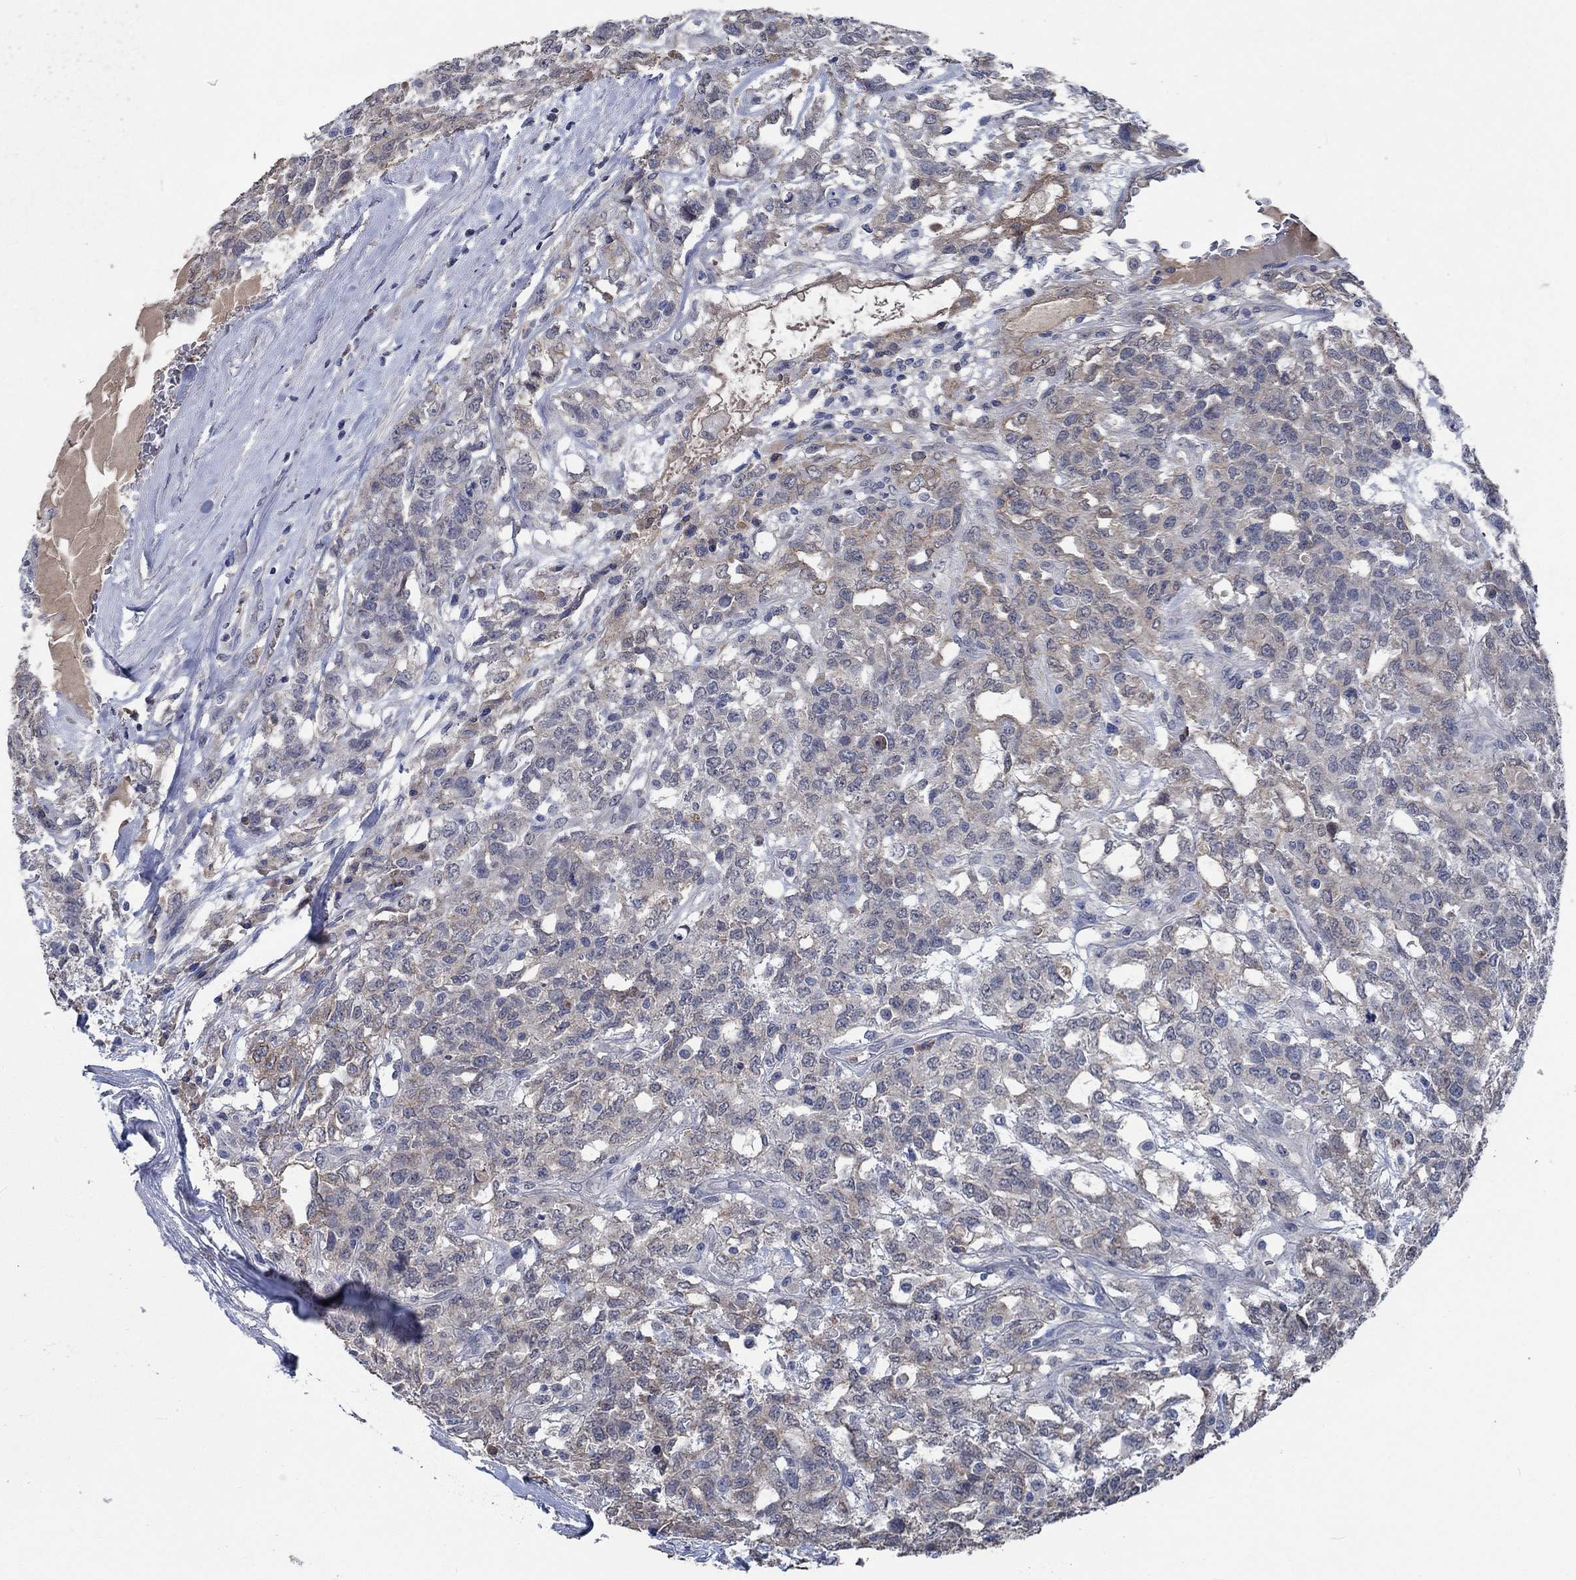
{"staining": {"intensity": "weak", "quantity": "25%-75%", "location": "cytoplasmic/membranous"}, "tissue": "testis cancer", "cell_type": "Tumor cells", "image_type": "cancer", "snomed": [{"axis": "morphology", "description": "Seminoma, NOS"}, {"axis": "topography", "description": "Testis"}], "caption": "A micrograph of testis cancer stained for a protein exhibits weak cytoplasmic/membranous brown staining in tumor cells.", "gene": "OBSCN", "patient": {"sex": "male", "age": 52}}